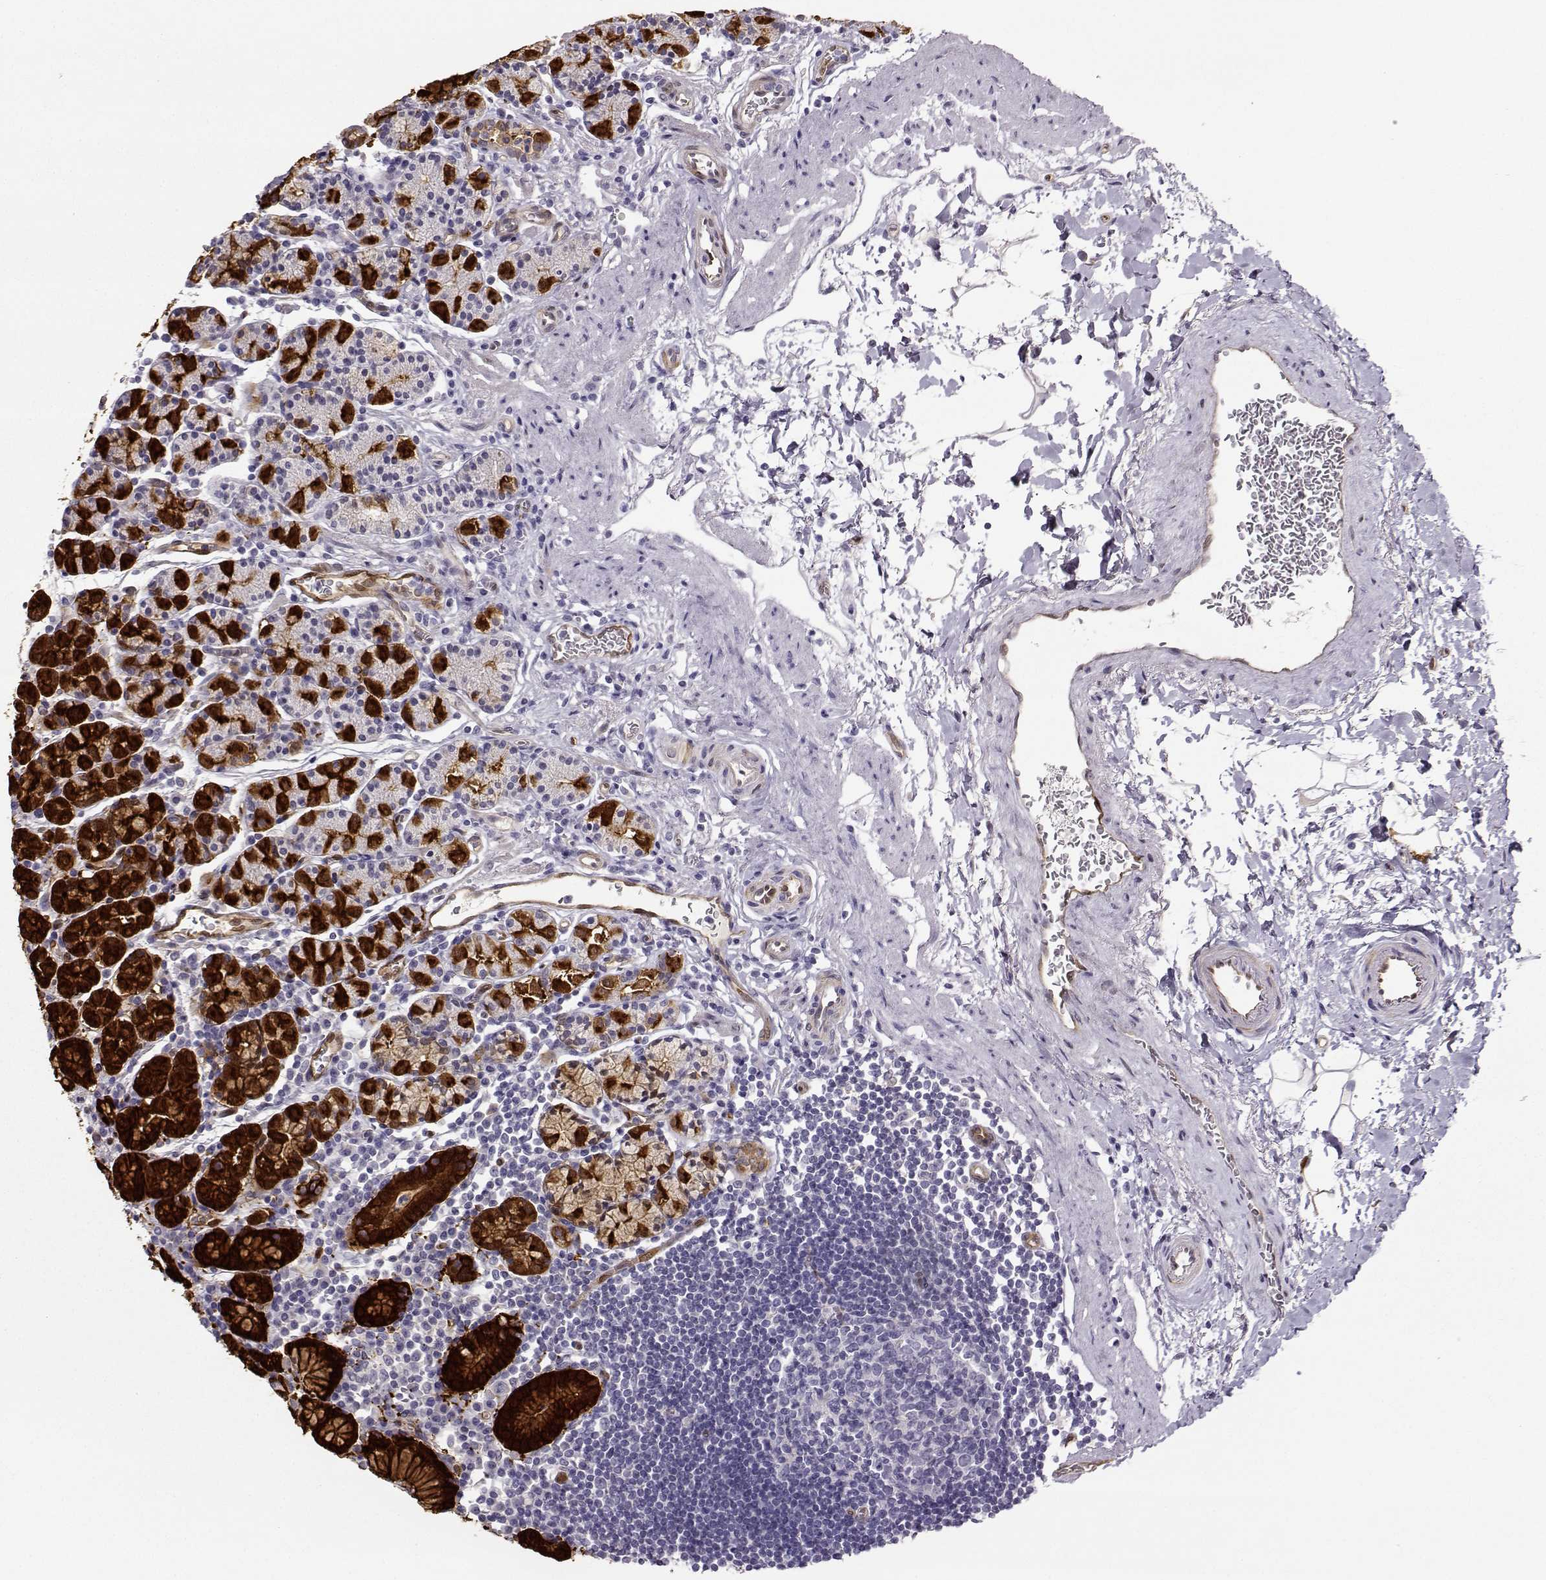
{"staining": {"intensity": "strong", "quantity": "25%-75%", "location": "cytoplasmic/membranous"}, "tissue": "stomach", "cell_type": "Glandular cells", "image_type": "normal", "snomed": [{"axis": "morphology", "description": "Normal tissue, NOS"}, {"axis": "topography", "description": "Stomach, upper"}, {"axis": "topography", "description": "Stomach"}], "caption": "Immunohistochemical staining of normal stomach shows strong cytoplasmic/membranous protein staining in approximately 25%-75% of glandular cells.", "gene": "NQO1", "patient": {"sex": "male", "age": 62}}